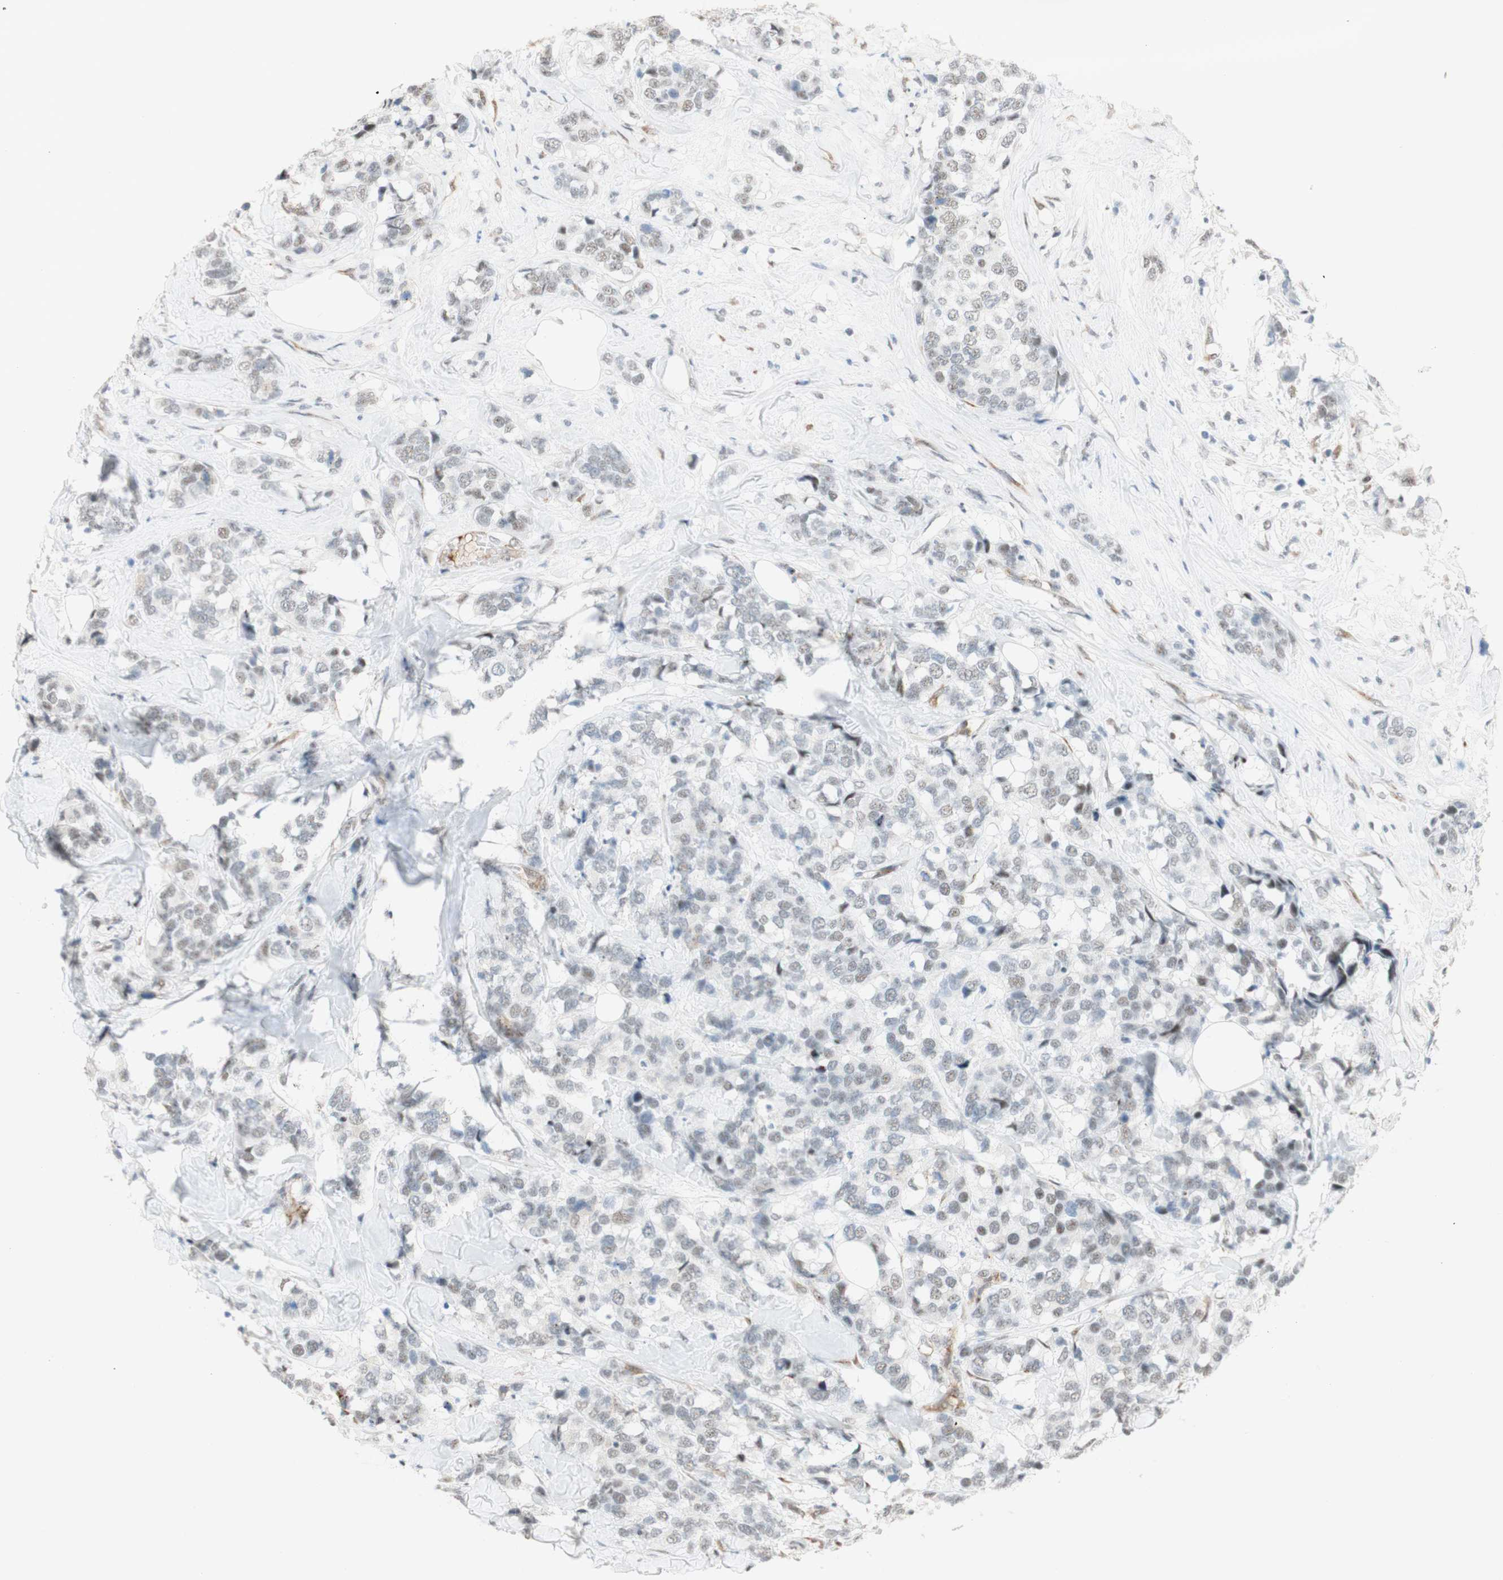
{"staining": {"intensity": "negative", "quantity": "none", "location": "none"}, "tissue": "breast cancer", "cell_type": "Tumor cells", "image_type": "cancer", "snomed": [{"axis": "morphology", "description": "Lobular carcinoma"}, {"axis": "topography", "description": "Breast"}], "caption": "High power microscopy photomicrograph of an IHC histopathology image of lobular carcinoma (breast), revealing no significant expression in tumor cells.", "gene": "SAP18", "patient": {"sex": "female", "age": 59}}